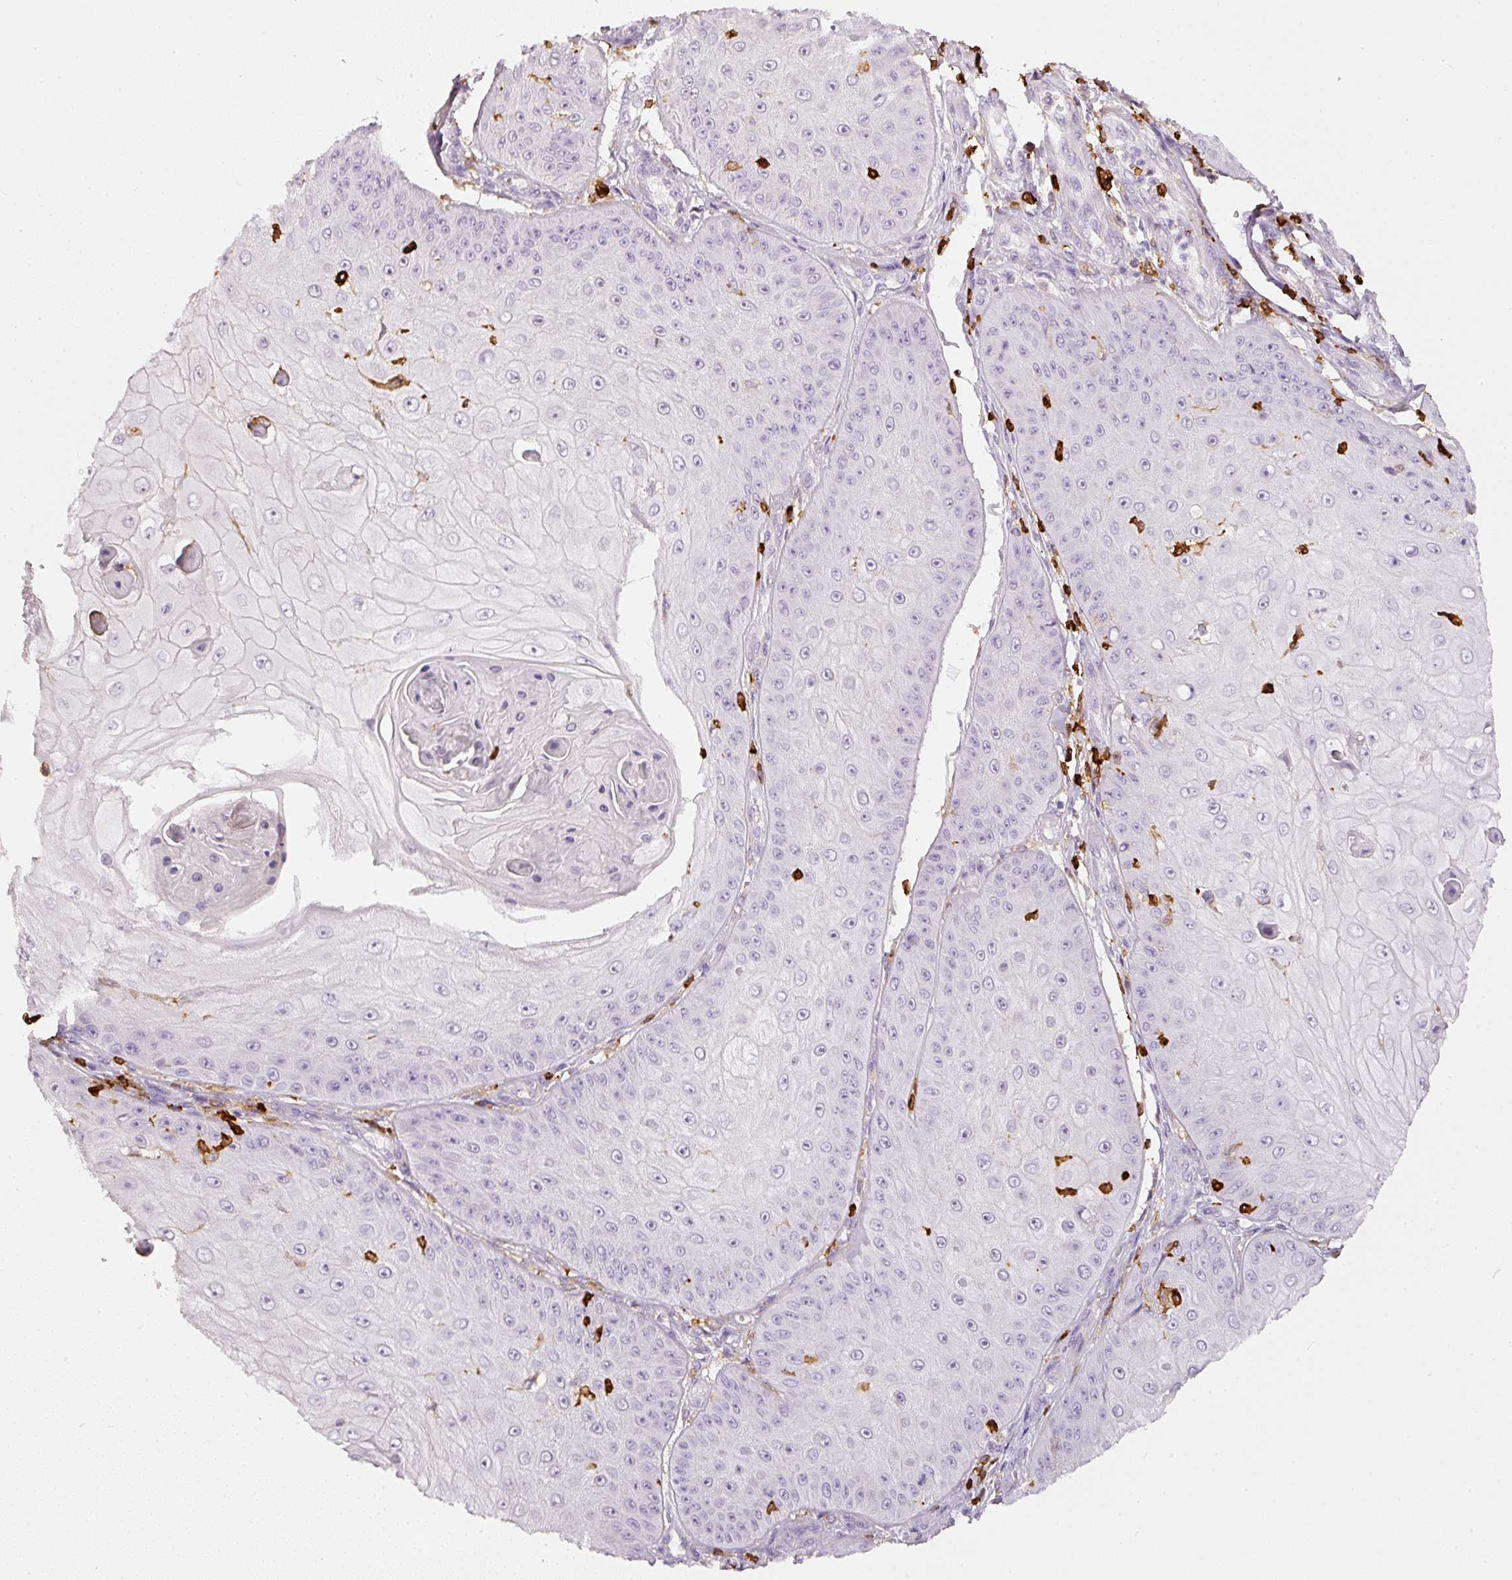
{"staining": {"intensity": "negative", "quantity": "none", "location": "none"}, "tissue": "skin cancer", "cell_type": "Tumor cells", "image_type": "cancer", "snomed": [{"axis": "morphology", "description": "Squamous cell carcinoma, NOS"}, {"axis": "topography", "description": "Skin"}], "caption": "Immunohistochemistry of squamous cell carcinoma (skin) exhibits no staining in tumor cells. (Immunohistochemistry (ihc), brightfield microscopy, high magnification).", "gene": "EVL", "patient": {"sex": "male", "age": 70}}